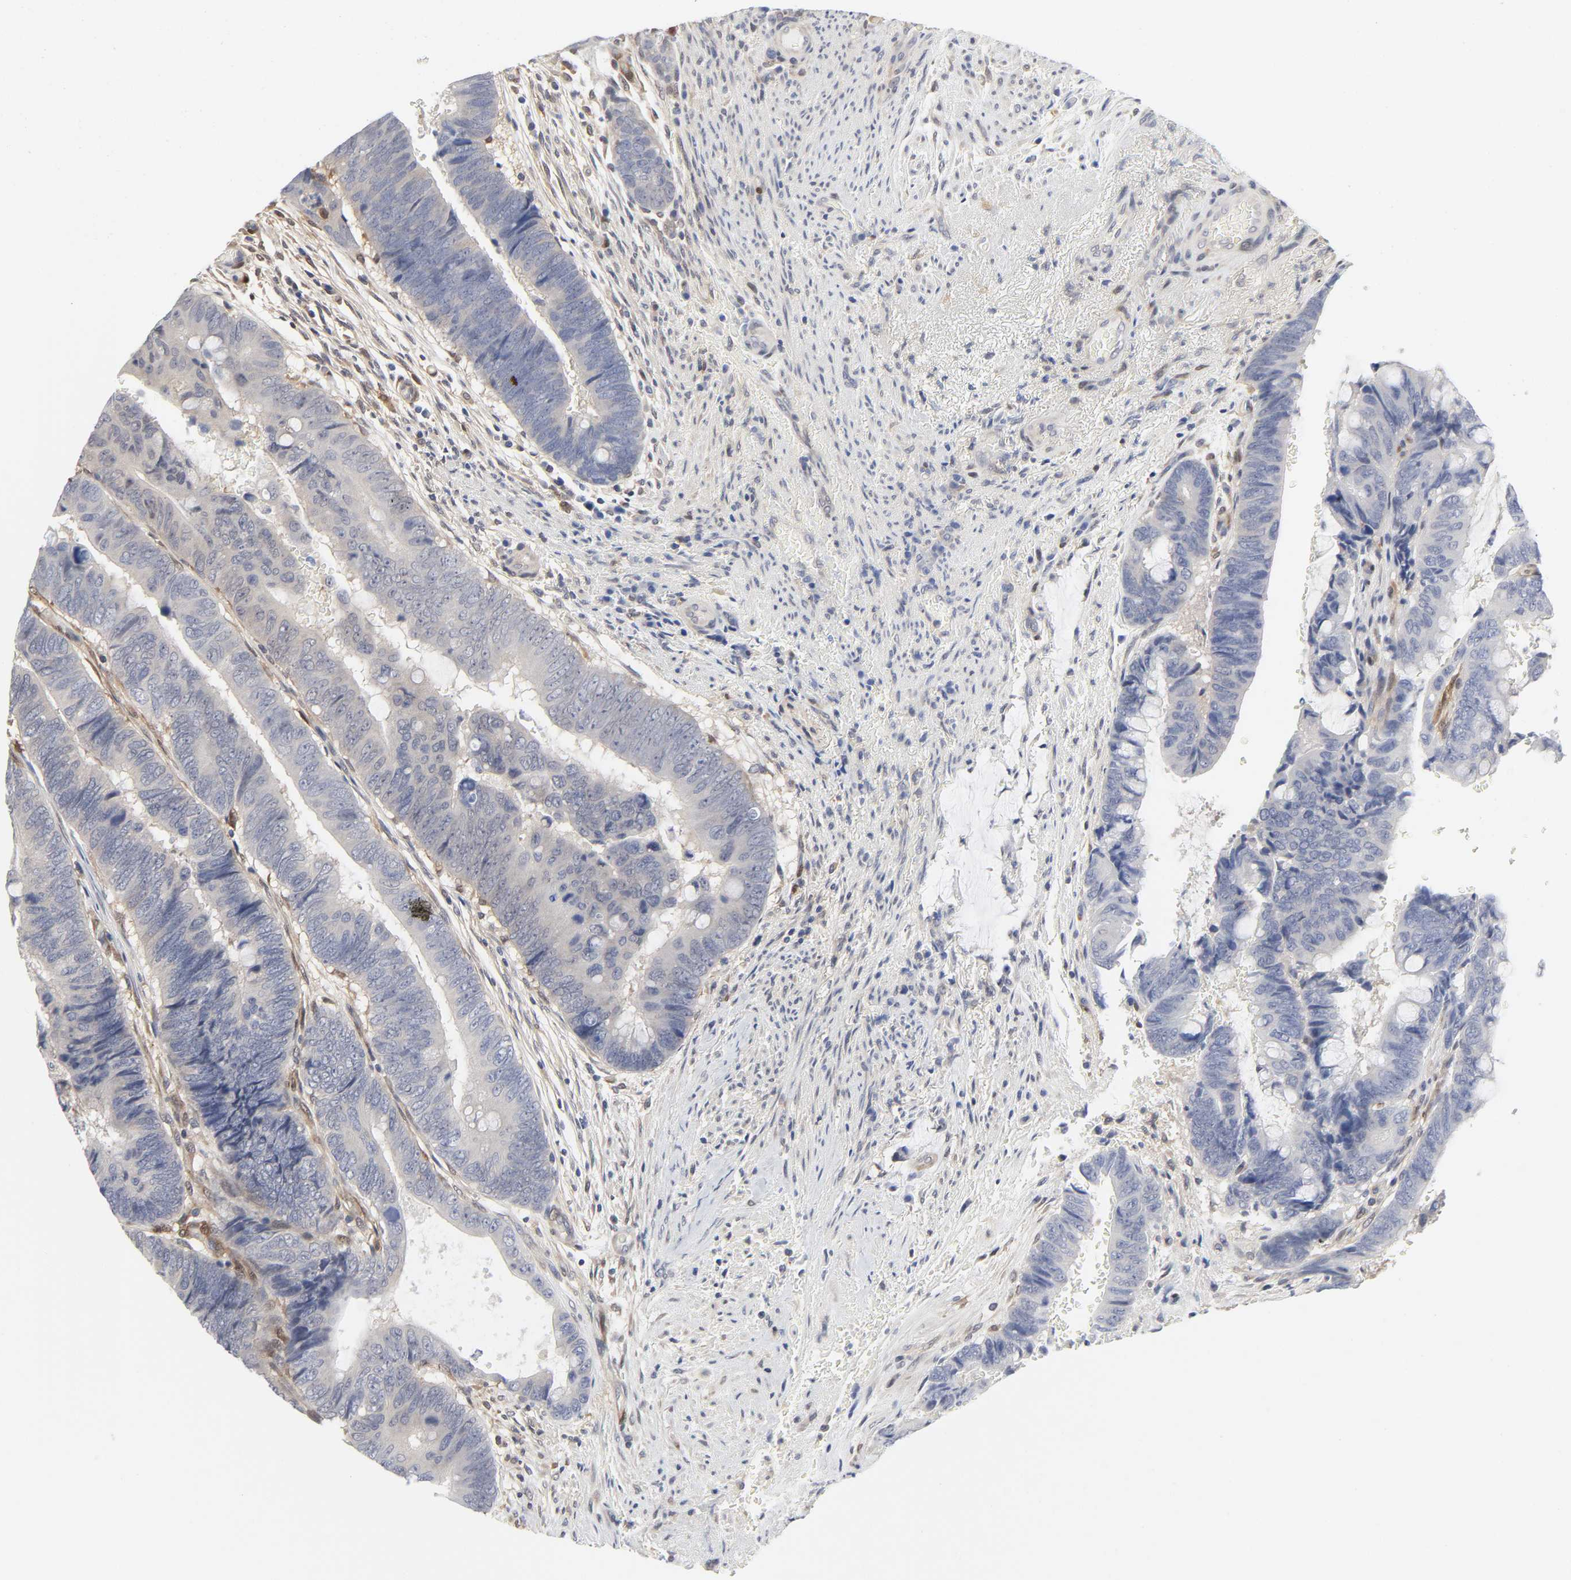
{"staining": {"intensity": "negative", "quantity": "none", "location": "none"}, "tissue": "colorectal cancer", "cell_type": "Tumor cells", "image_type": "cancer", "snomed": [{"axis": "morphology", "description": "Normal tissue, NOS"}, {"axis": "morphology", "description": "Adenocarcinoma, NOS"}, {"axis": "topography", "description": "Rectum"}], "caption": "The histopathology image exhibits no significant staining in tumor cells of colorectal adenocarcinoma. Nuclei are stained in blue.", "gene": "PTEN", "patient": {"sex": "male", "age": 92}}